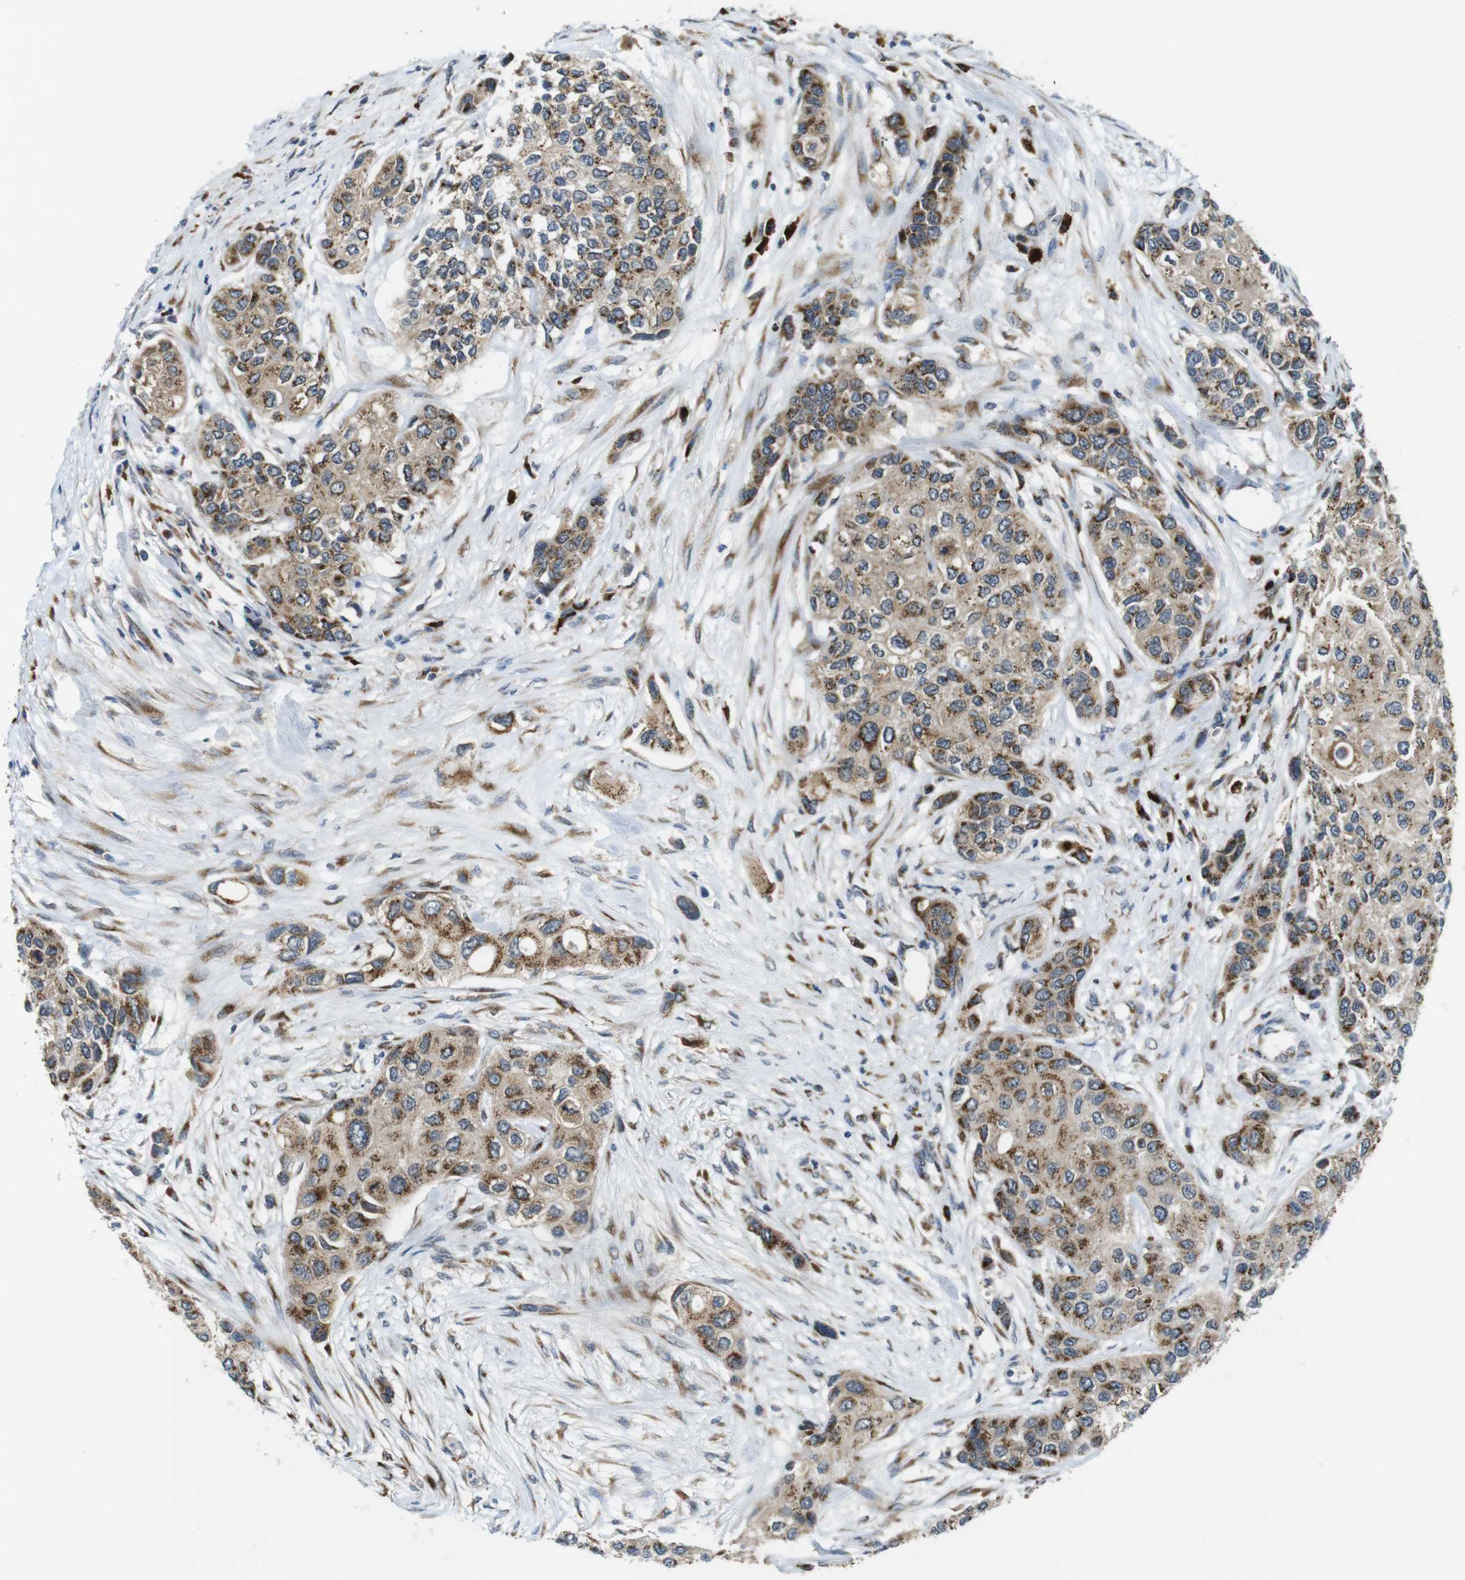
{"staining": {"intensity": "moderate", "quantity": ">75%", "location": "cytoplasmic/membranous"}, "tissue": "urothelial cancer", "cell_type": "Tumor cells", "image_type": "cancer", "snomed": [{"axis": "morphology", "description": "Urothelial carcinoma, High grade"}, {"axis": "topography", "description": "Urinary bladder"}], "caption": "The image exhibits a brown stain indicating the presence of a protein in the cytoplasmic/membranous of tumor cells in urothelial carcinoma (high-grade).", "gene": "ZFPL1", "patient": {"sex": "female", "age": 56}}